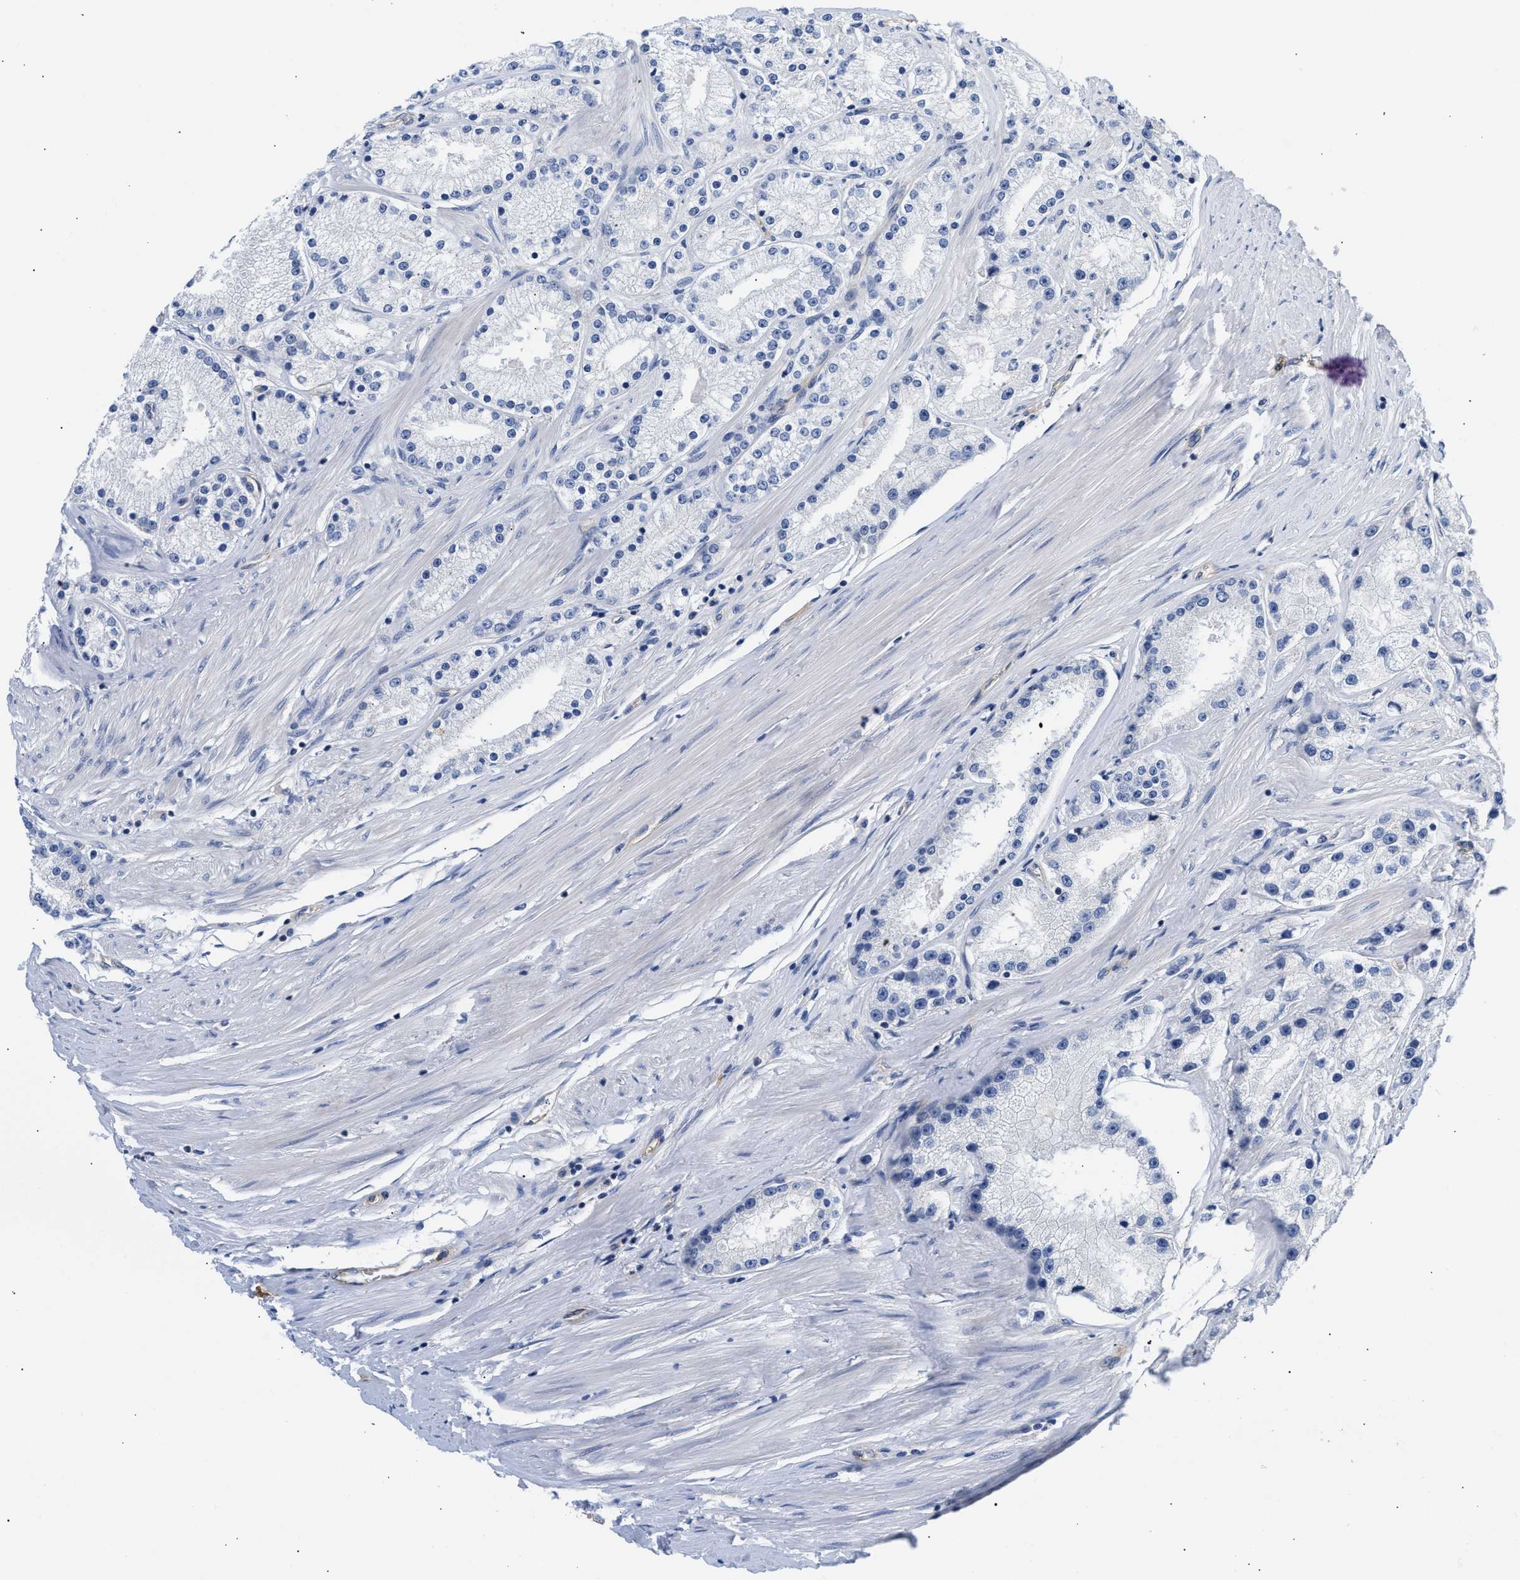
{"staining": {"intensity": "negative", "quantity": "none", "location": "none"}, "tissue": "prostate cancer", "cell_type": "Tumor cells", "image_type": "cancer", "snomed": [{"axis": "morphology", "description": "Adenocarcinoma, Low grade"}, {"axis": "topography", "description": "Prostate"}], "caption": "This histopathology image is of prostate cancer (low-grade adenocarcinoma) stained with immunohistochemistry to label a protein in brown with the nuclei are counter-stained blue. There is no expression in tumor cells.", "gene": "SAMD9L", "patient": {"sex": "male", "age": 63}}